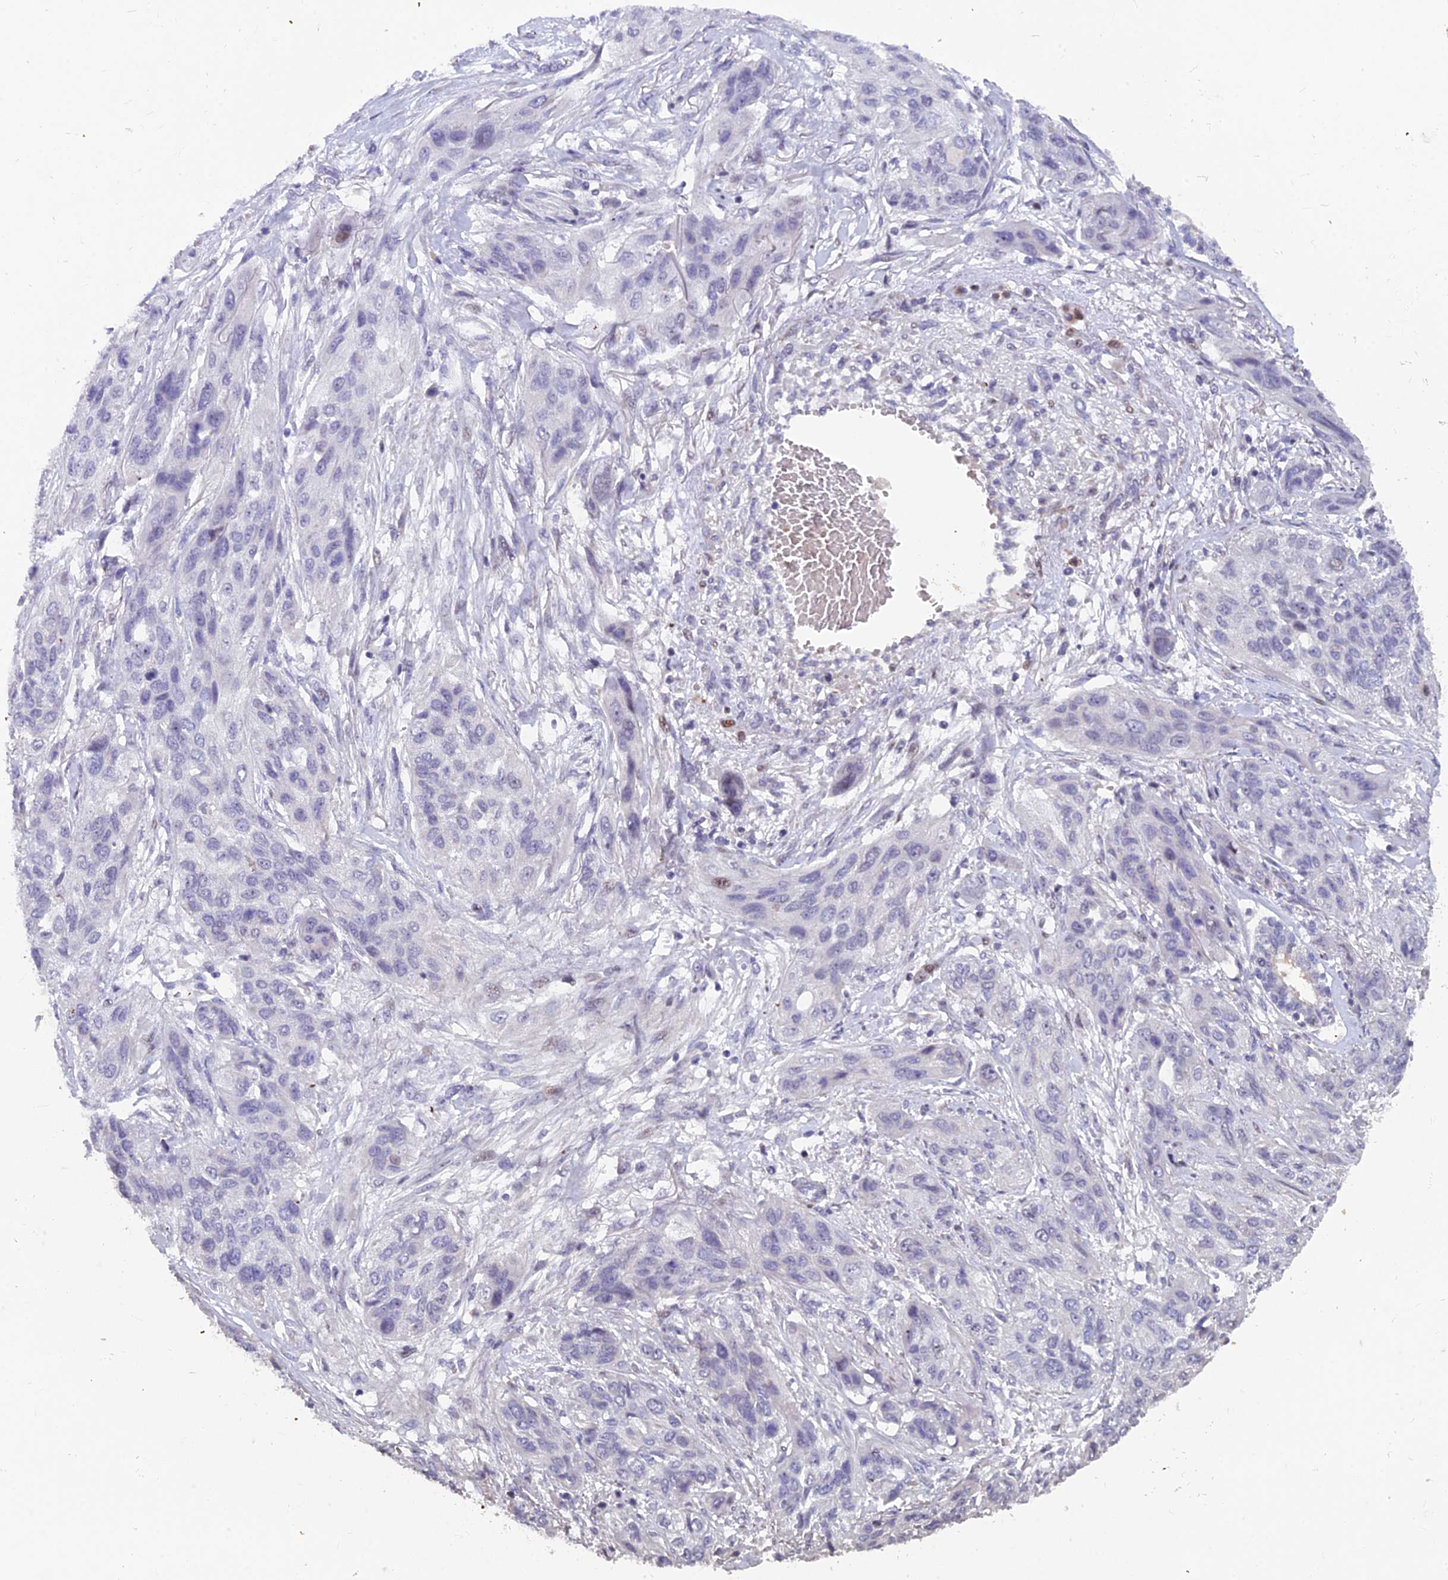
{"staining": {"intensity": "negative", "quantity": "none", "location": "none"}, "tissue": "lung cancer", "cell_type": "Tumor cells", "image_type": "cancer", "snomed": [{"axis": "morphology", "description": "Squamous cell carcinoma, NOS"}, {"axis": "topography", "description": "Lung"}], "caption": "Photomicrograph shows no protein staining in tumor cells of lung squamous cell carcinoma tissue.", "gene": "XKR9", "patient": {"sex": "female", "age": 70}}